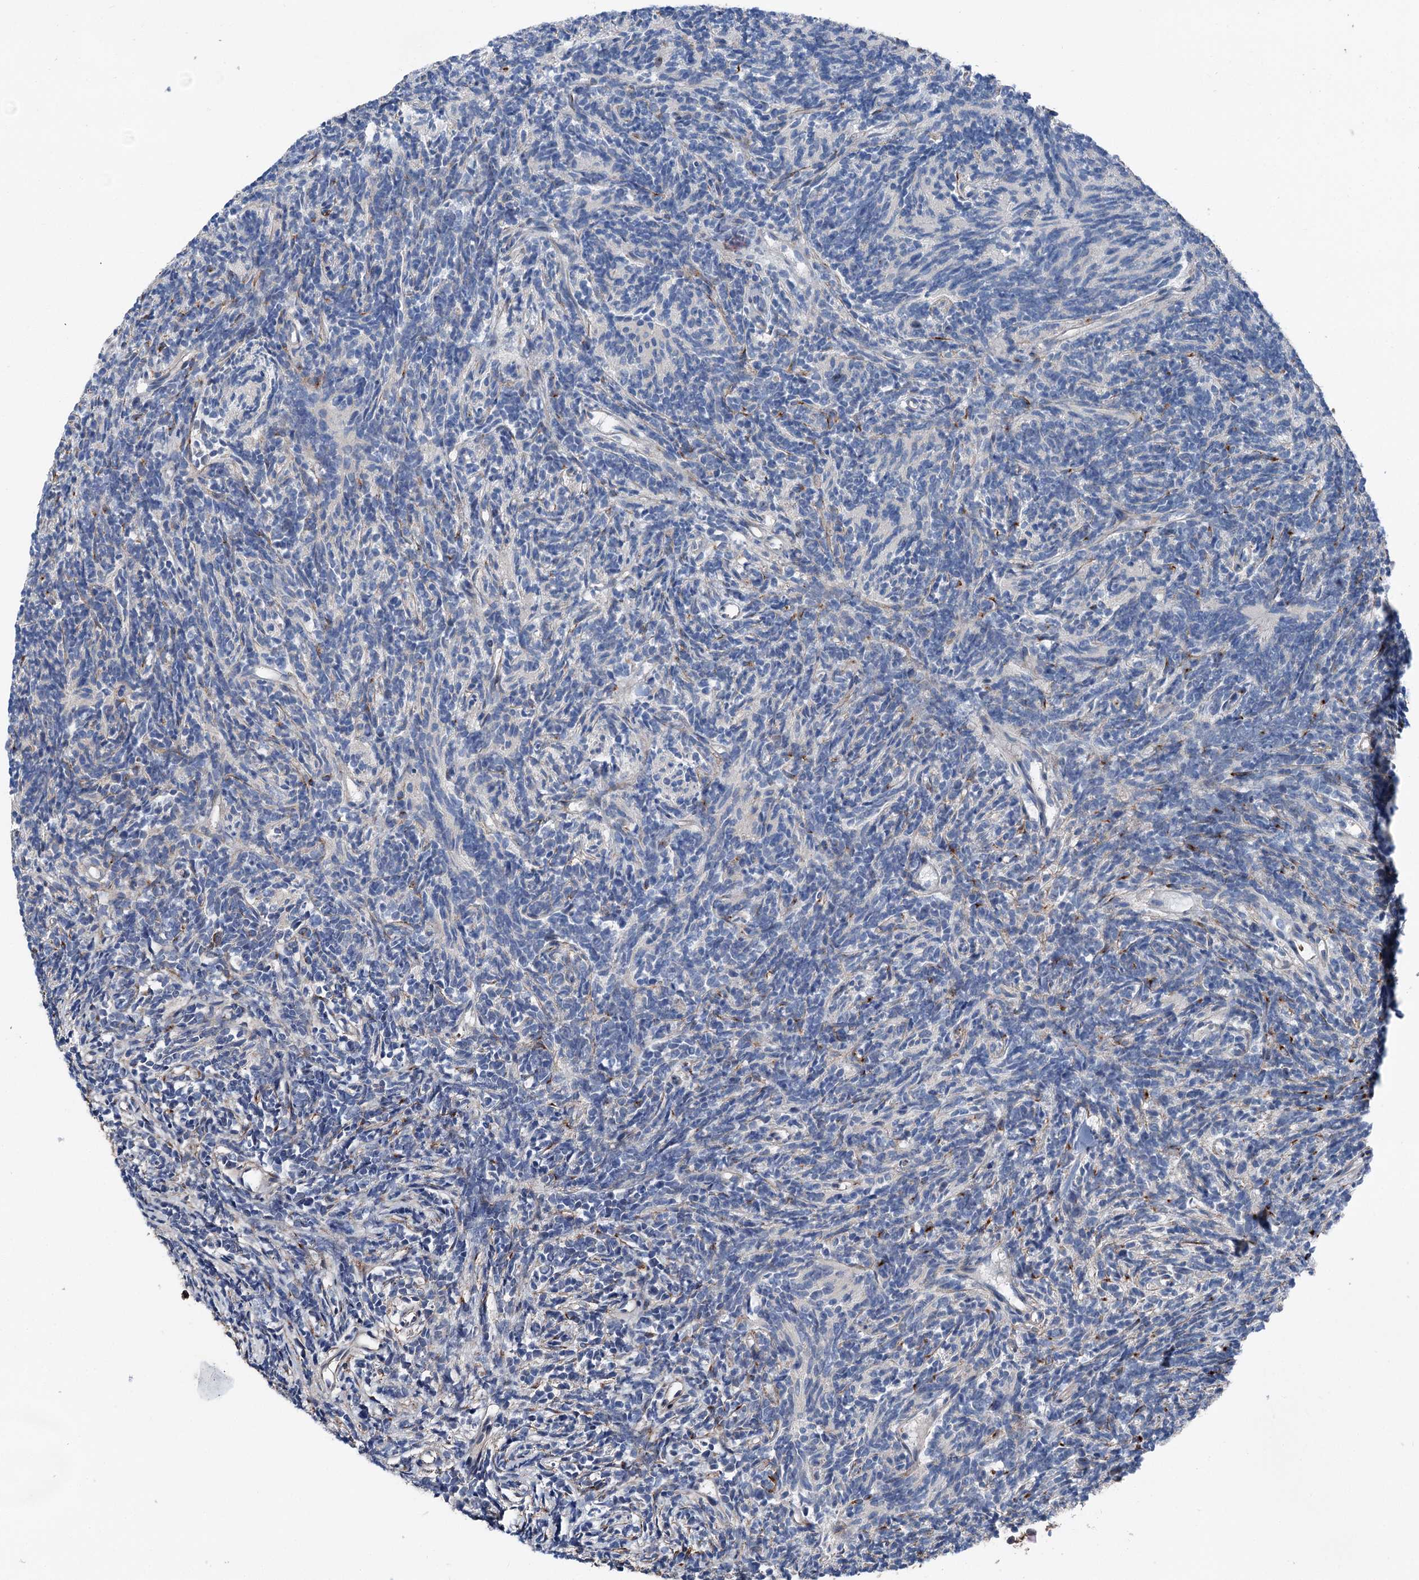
{"staining": {"intensity": "negative", "quantity": "none", "location": "none"}, "tissue": "glioma", "cell_type": "Tumor cells", "image_type": "cancer", "snomed": [{"axis": "morphology", "description": "Glioma, malignant, Low grade"}, {"axis": "topography", "description": "Brain"}], "caption": "Photomicrograph shows no protein expression in tumor cells of glioma tissue.", "gene": "PSMD13", "patient": {"sex": "female", "age": 1}}